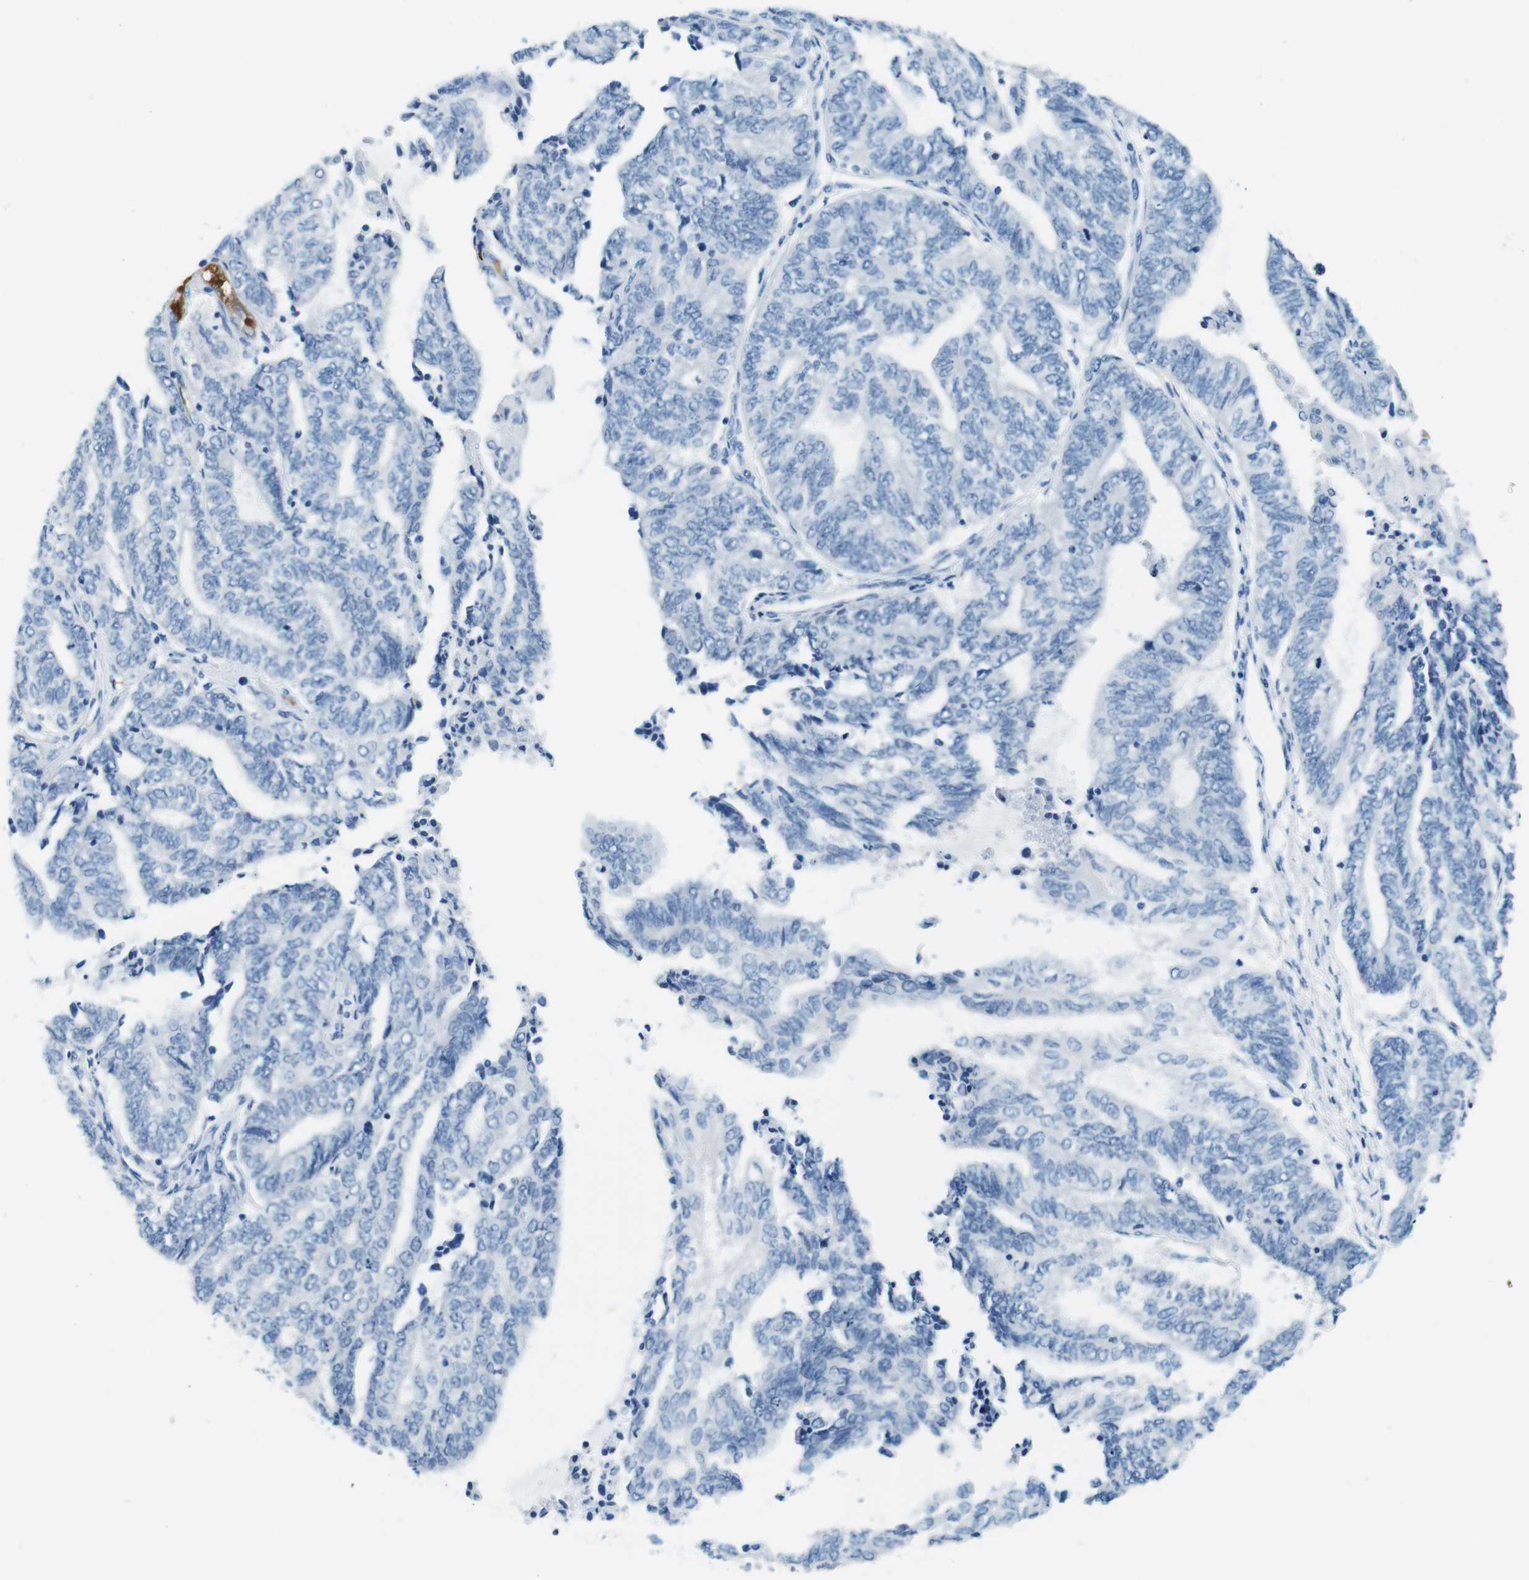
{"staining": {"intensity": "negative", "quantity": "none", "location": "none"}, "tissue": "endometrial cancer", "cell_type": "Tumor cells", "image_type": "cancer", "snomed": [{"axis": "morphology", "description": "Adenocarcinoma, NOS"}, {"axis": "topography", "description": "Uterus"}, {"axis": "topography", "description": "Endometrium"}], "caption": "IHC of endometrial cancer displays no expression in tumor cells.", "gene": "TFAP2C", "patient": {"sex": "female", "age": 70}}